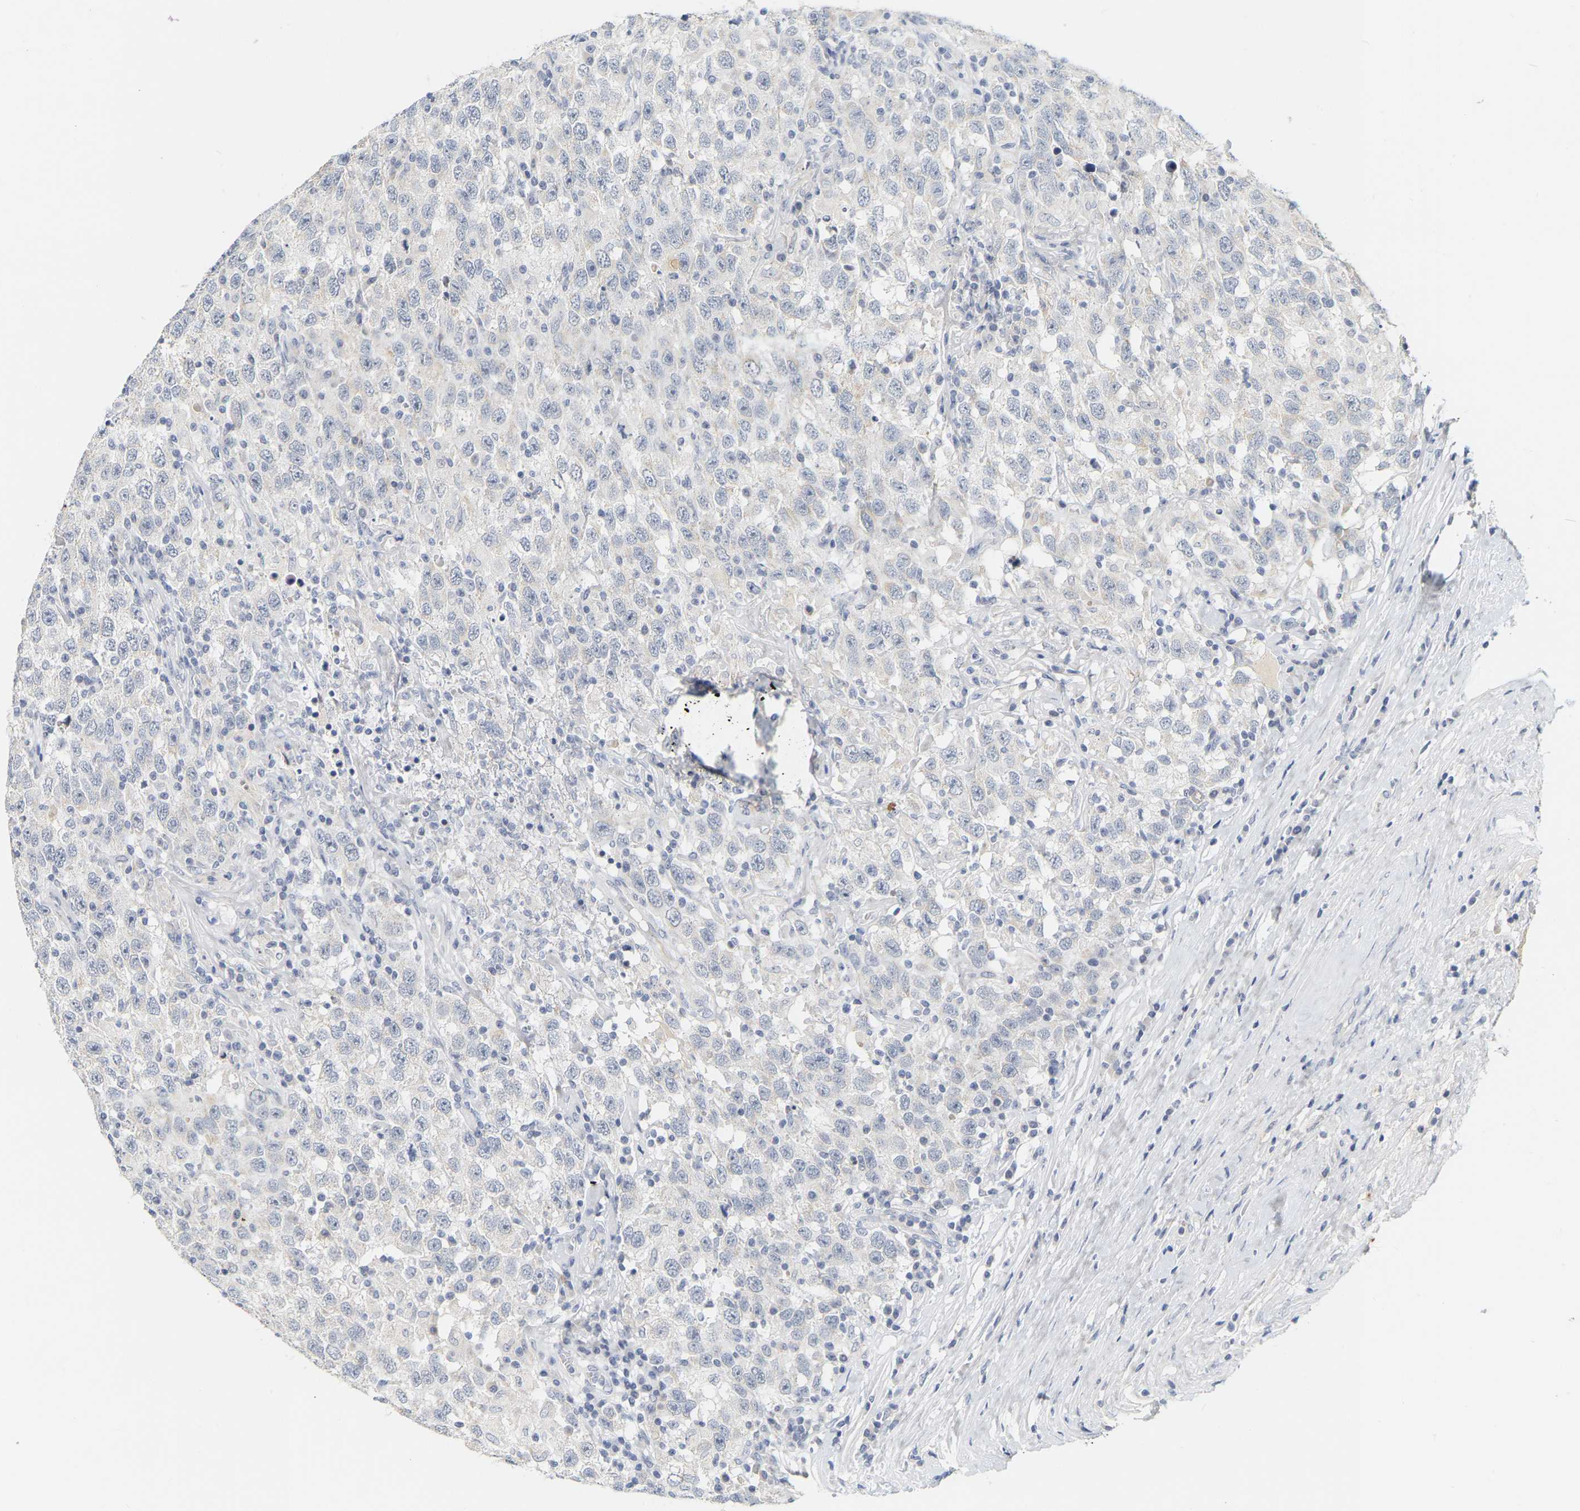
{"staining": {"intensity": "negative", "quantity": "none", "location": "none"}, "tissue": "testis cancer", "cell_type": "Tumor cells", "image_type": "cancer", "snomed": [{"axis": "morphology", "description": "Seminoma, NOS"}, {"axis": "topography", "description": "Testis"}], "caption": "Immunohistochemistry (IHC) photomicrograph of human testis cancer stained for a protein (brown), which reveals no positivity in tumor cells. (DAB IHC with hematoxylin counter stain).", "gene": "KRT76", "patient": {"sex": "male", "age": 41}}